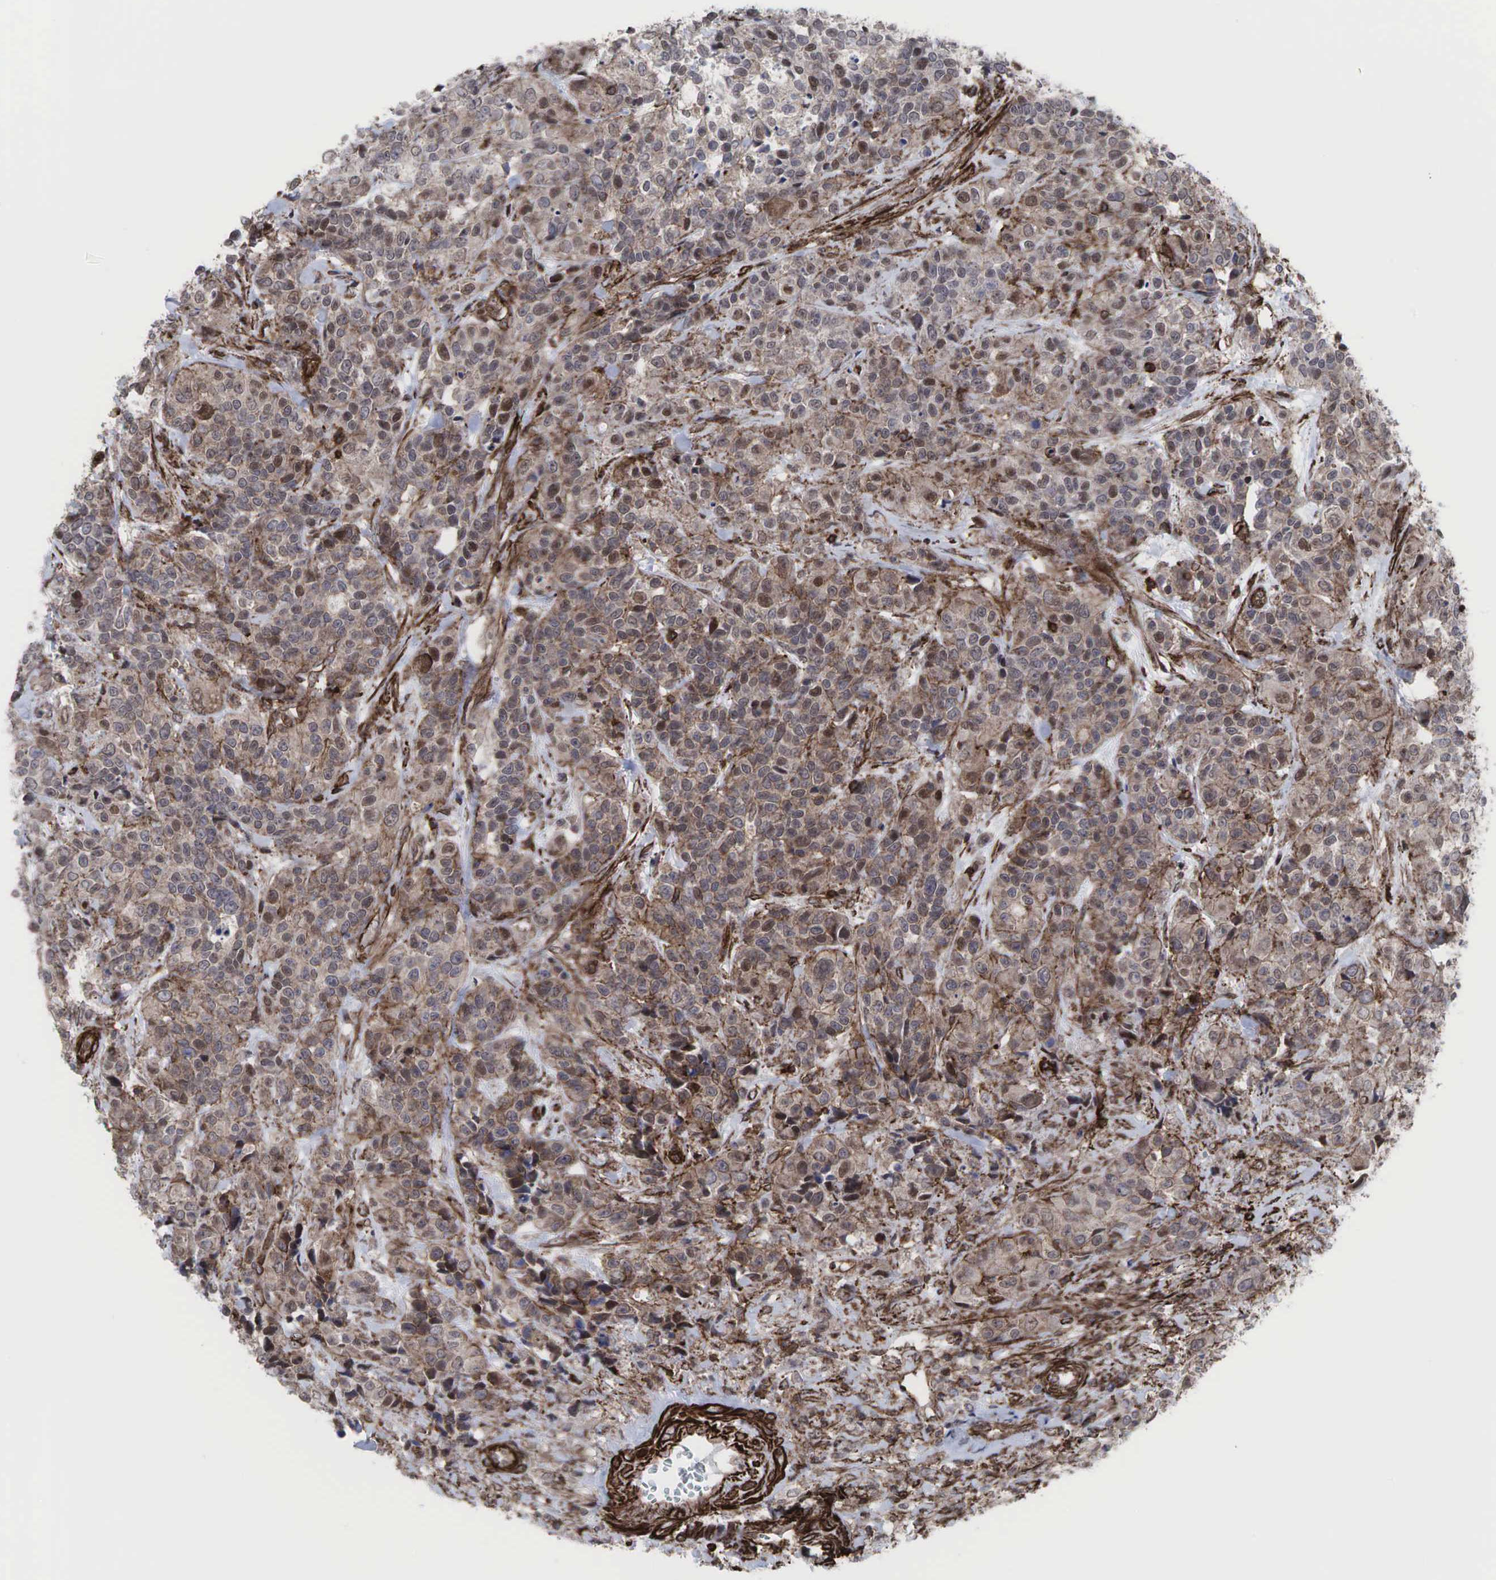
{"staining": {"intensity": "weak", "quantity": ">75%", "location": "cytoplasmic/membranous"}, "tissue": "urothelial cancer", "cell_type": "Tumor cells", "image_type": "cancer", "snomed": [{"axis": "morphology", "description": "Urothelial carcinoma, High grade"}, {"axis": "topography", "description": "Urinary bladder"}], "caption": "IHC image of urothelial cancer stained for a protein (brown), which exhibits low levels of weak cytoplasmic/membranous positivity in approximately >75% of tumor cells.", "gene": "GPRASP1", "patient": {"sex": "female", "age": 81}}